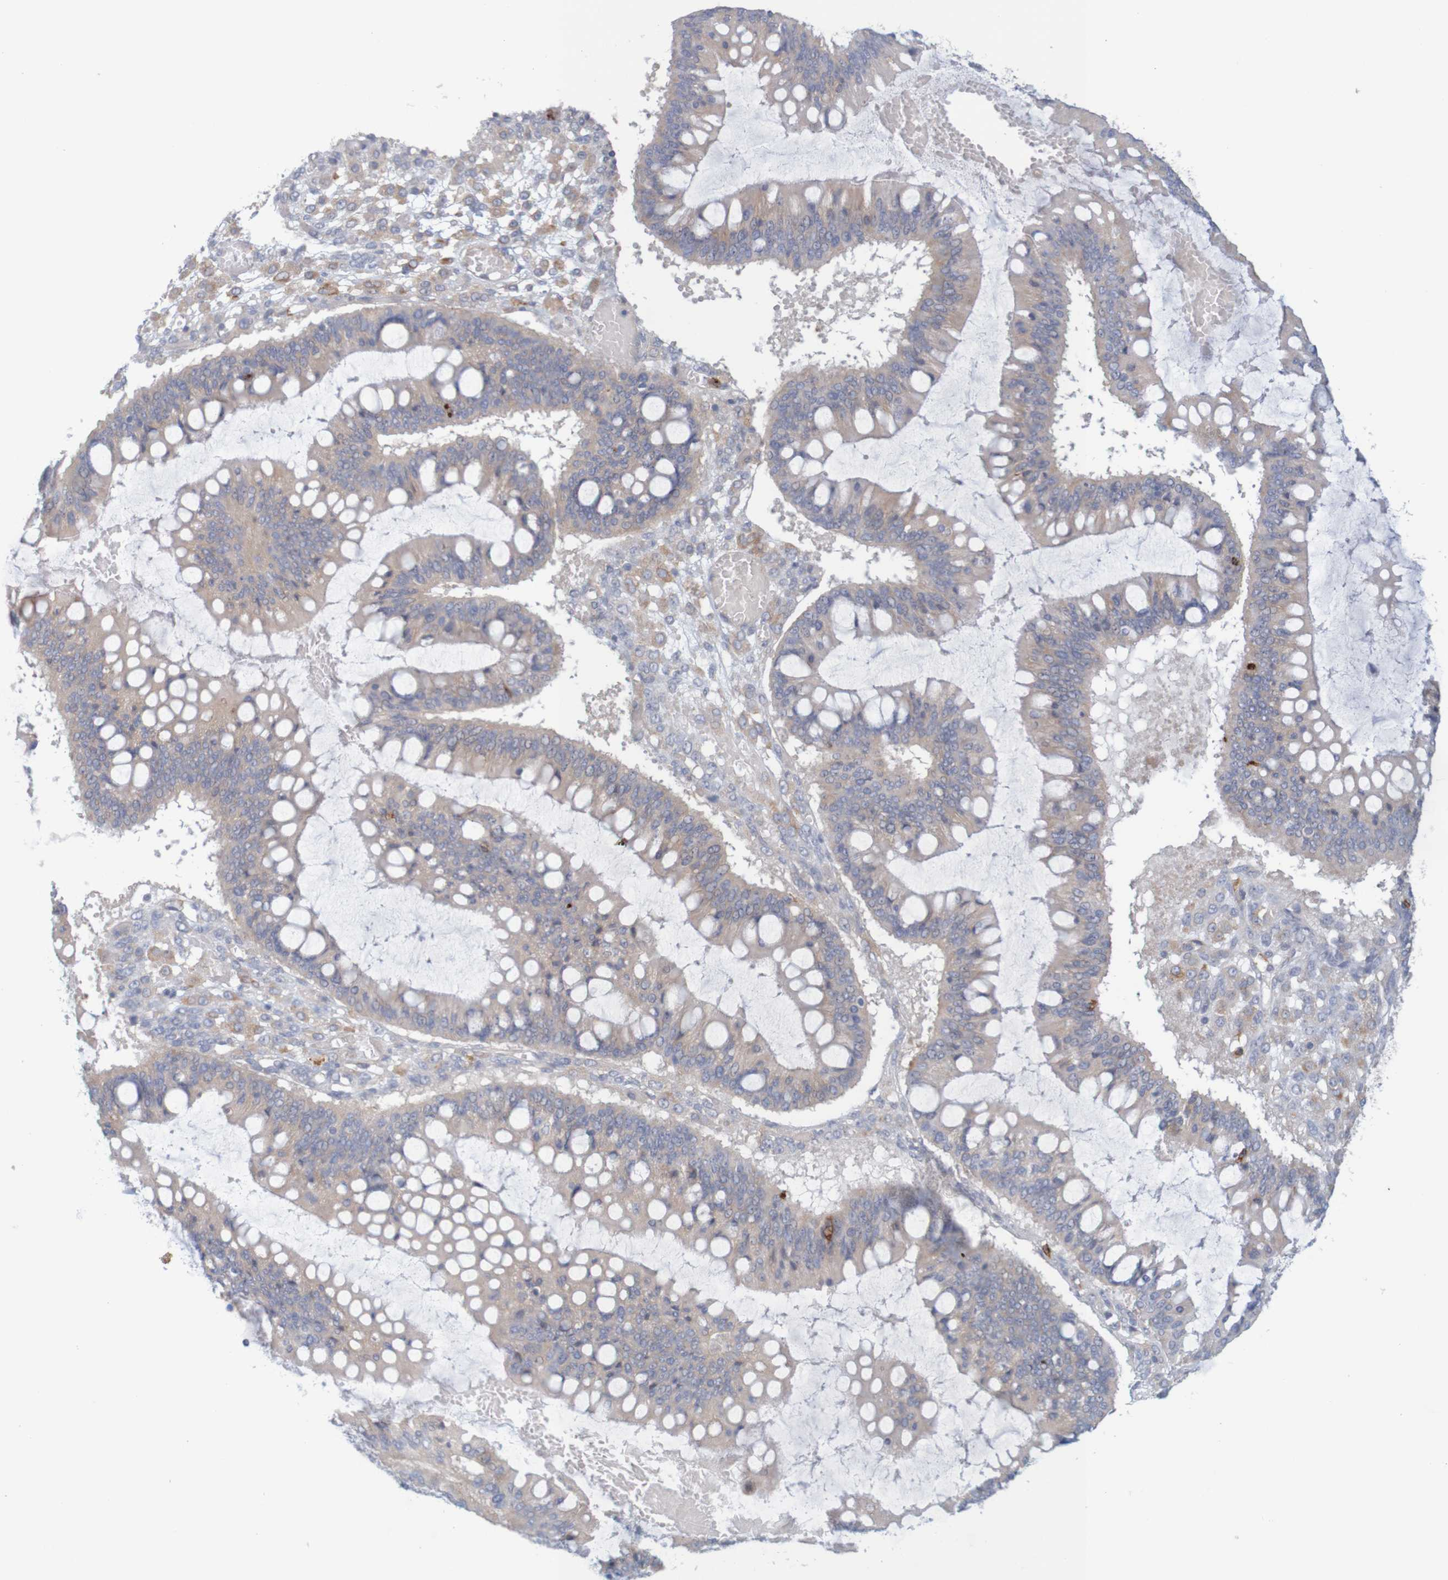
{"staining": {"intensity": "weak", "quantity": ">75%", "location": "cytoplasmic/membranous"}, "tissue": "ovarian cancer", "cell_type": "Tumor cells", "image_type": "cancer", "snomed": [{"axis": "morphology", "description": "Cystadenocarcinoma, mucinous, NOS"}, {"axis": "topography", "description": "Ovary"}], "caption": "Tumor cells exhibit low levels of weak cytoplasmic/membranous staining in about >75% of cells in ovarian cancer.", "gene": "KRT23", "patient": {"sex": "female", "age": 73}}